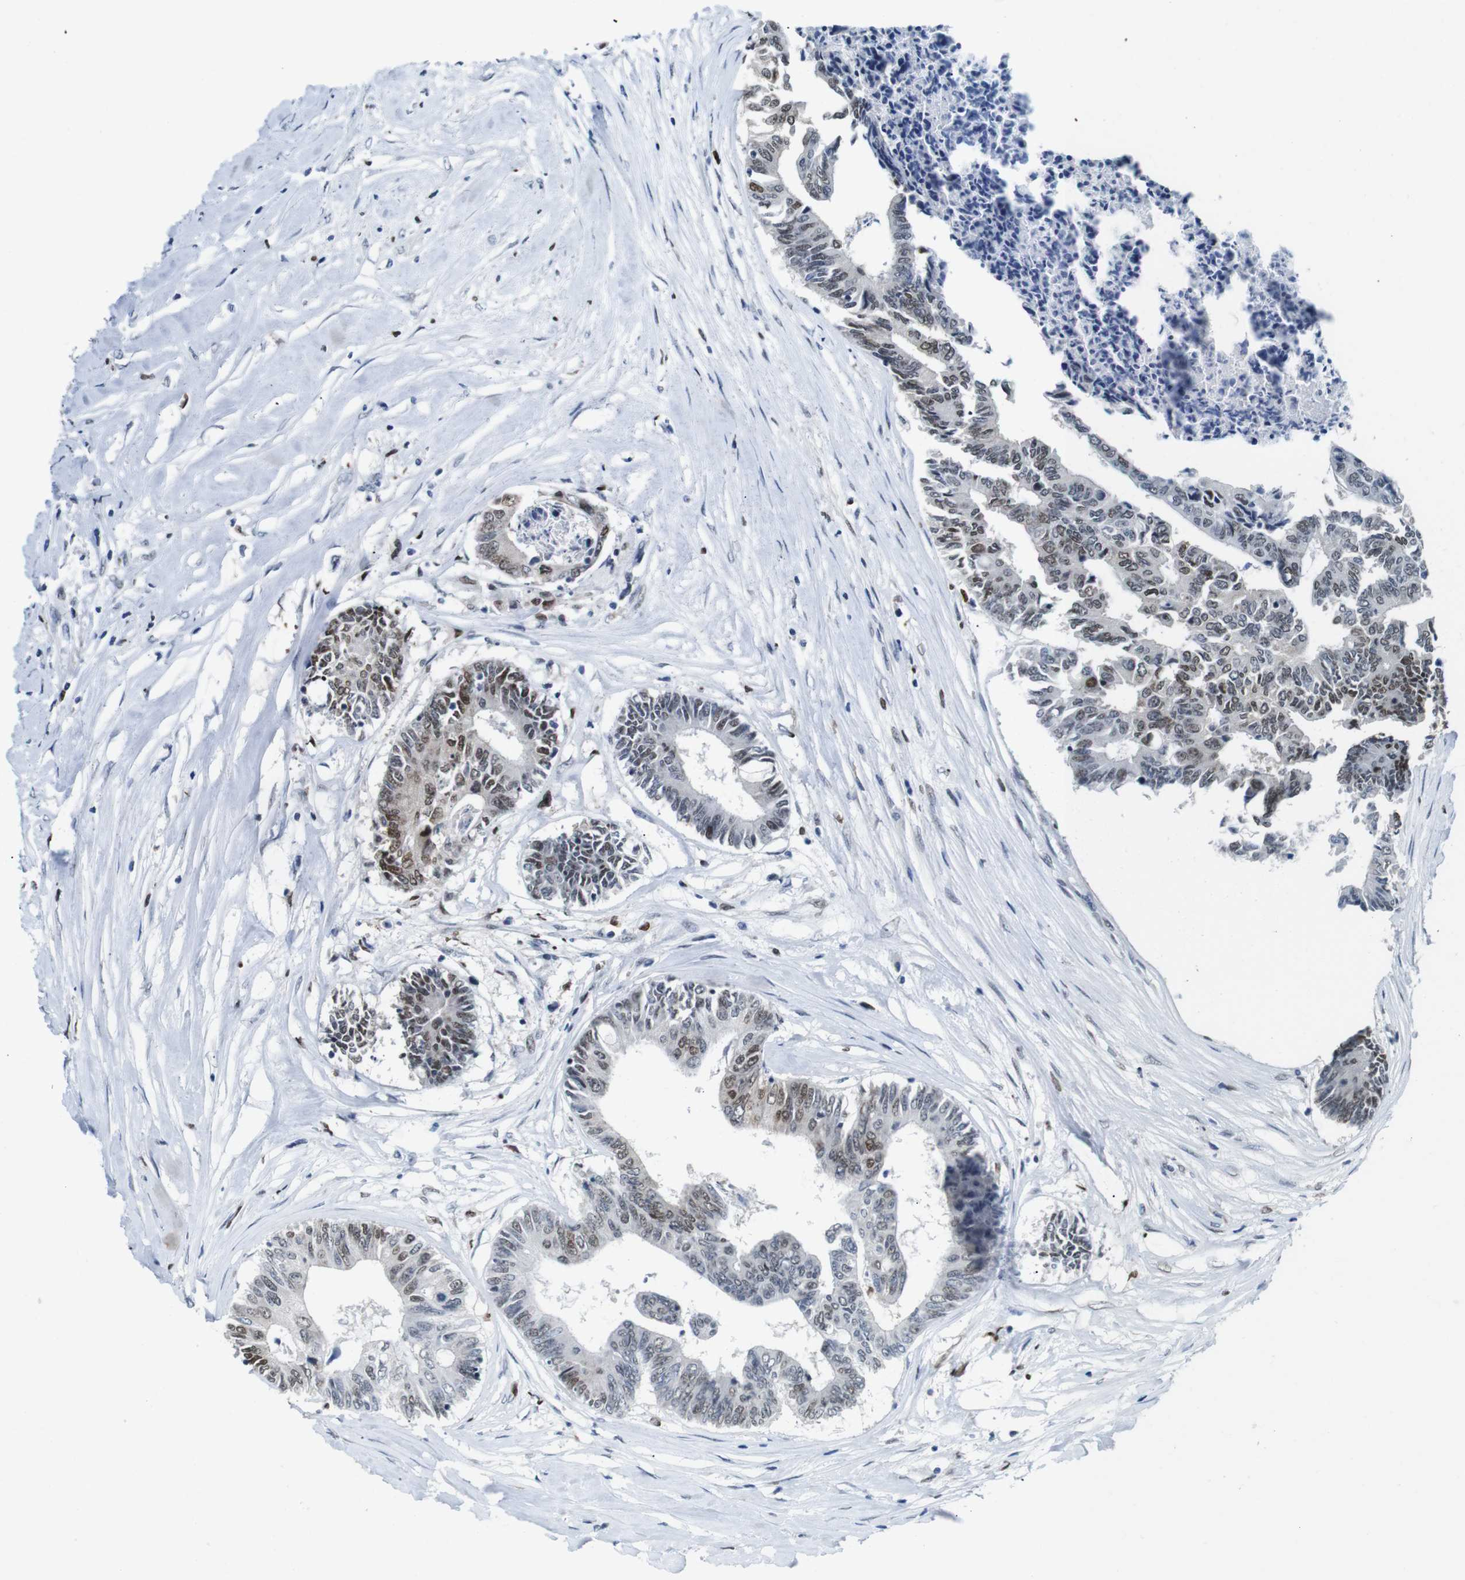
{"staining": {"intensity": "moderate", "quantity": "25%-75%", "location": "nuclear"}, "tissue": "colorectal cancer", "cell_type": "Tumor cells", "image_type": "cancer", "snomed": [{"axis": "morphology", "description": "Adenocarcinoma, NOS"}, {"axis": "topography", "description": "Rectum"}], "caption": "Colorectal cancer was stained to show a protein in brown. There is medium levels of moderate nuclear expression in approximately 25%-75% of tumor cells. Ihc stains the protein in brown and the nuclei are stained blue.", "gene": "IRF8", "patient": {"sex": "male", "age": 63}}